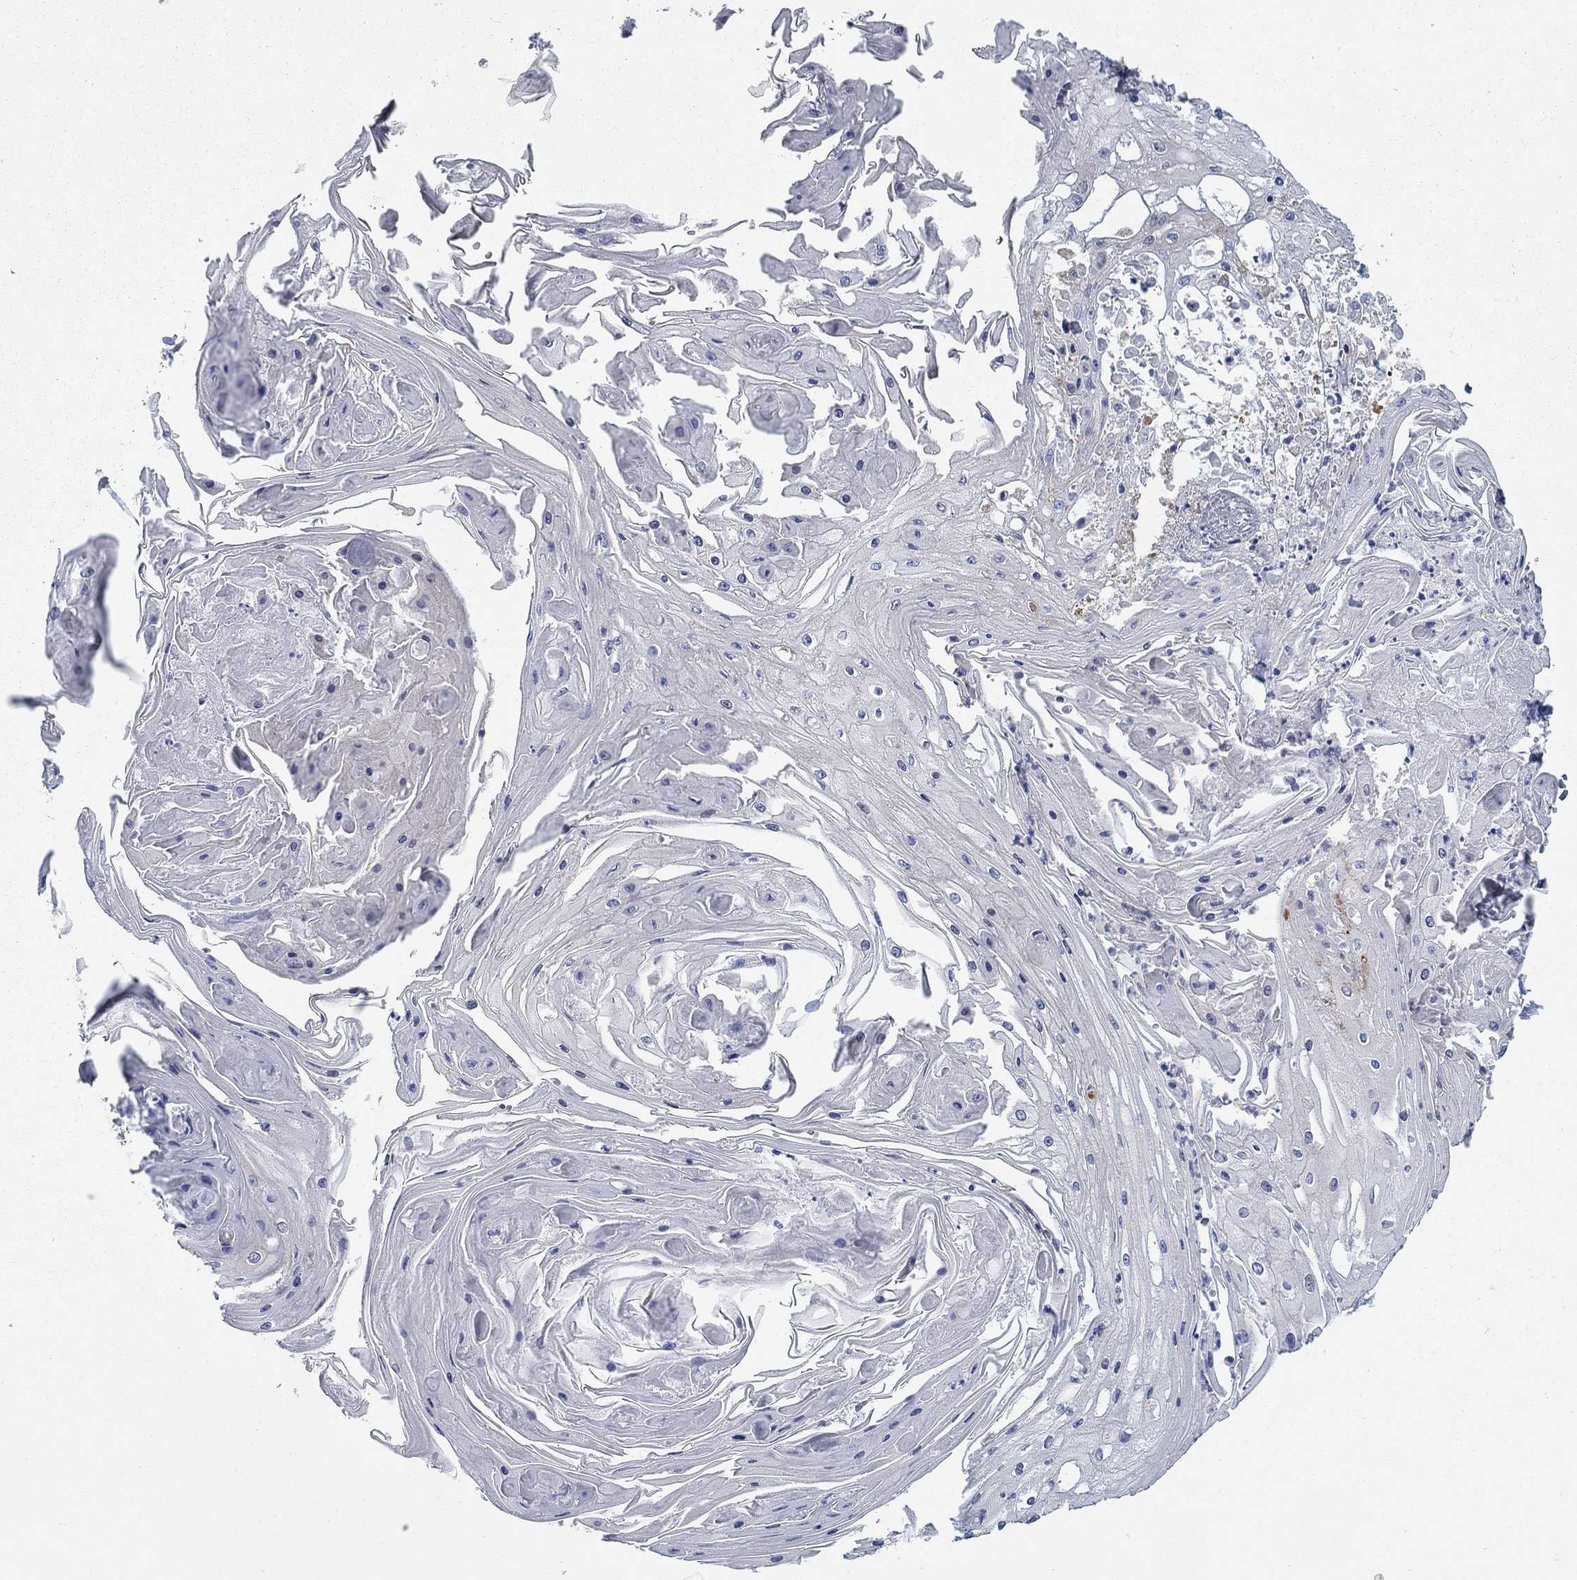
{"staining": {"intensity": "negative", "quantity": "none", "location": "none"}, "tissue": "skin cancer", "cell_type": "Tumor cells", "image_type": "cancer", "snomed": [{"axis": "morphology", "description": "Squamous cell carcinoma, NOS"}, {"axis": "topography", "description": "Skin"}], "caption": "Immunohistochemical staining of human skin cancer (squamous cell carcinoma) demonstrates no significant positivity in tumor cells. (DAB (3,3'-diaminobenzidine) IHC with hematoxylin counter stain).", "gene": "TMEM59", "patient": {"sex": "male", "age": 70}}